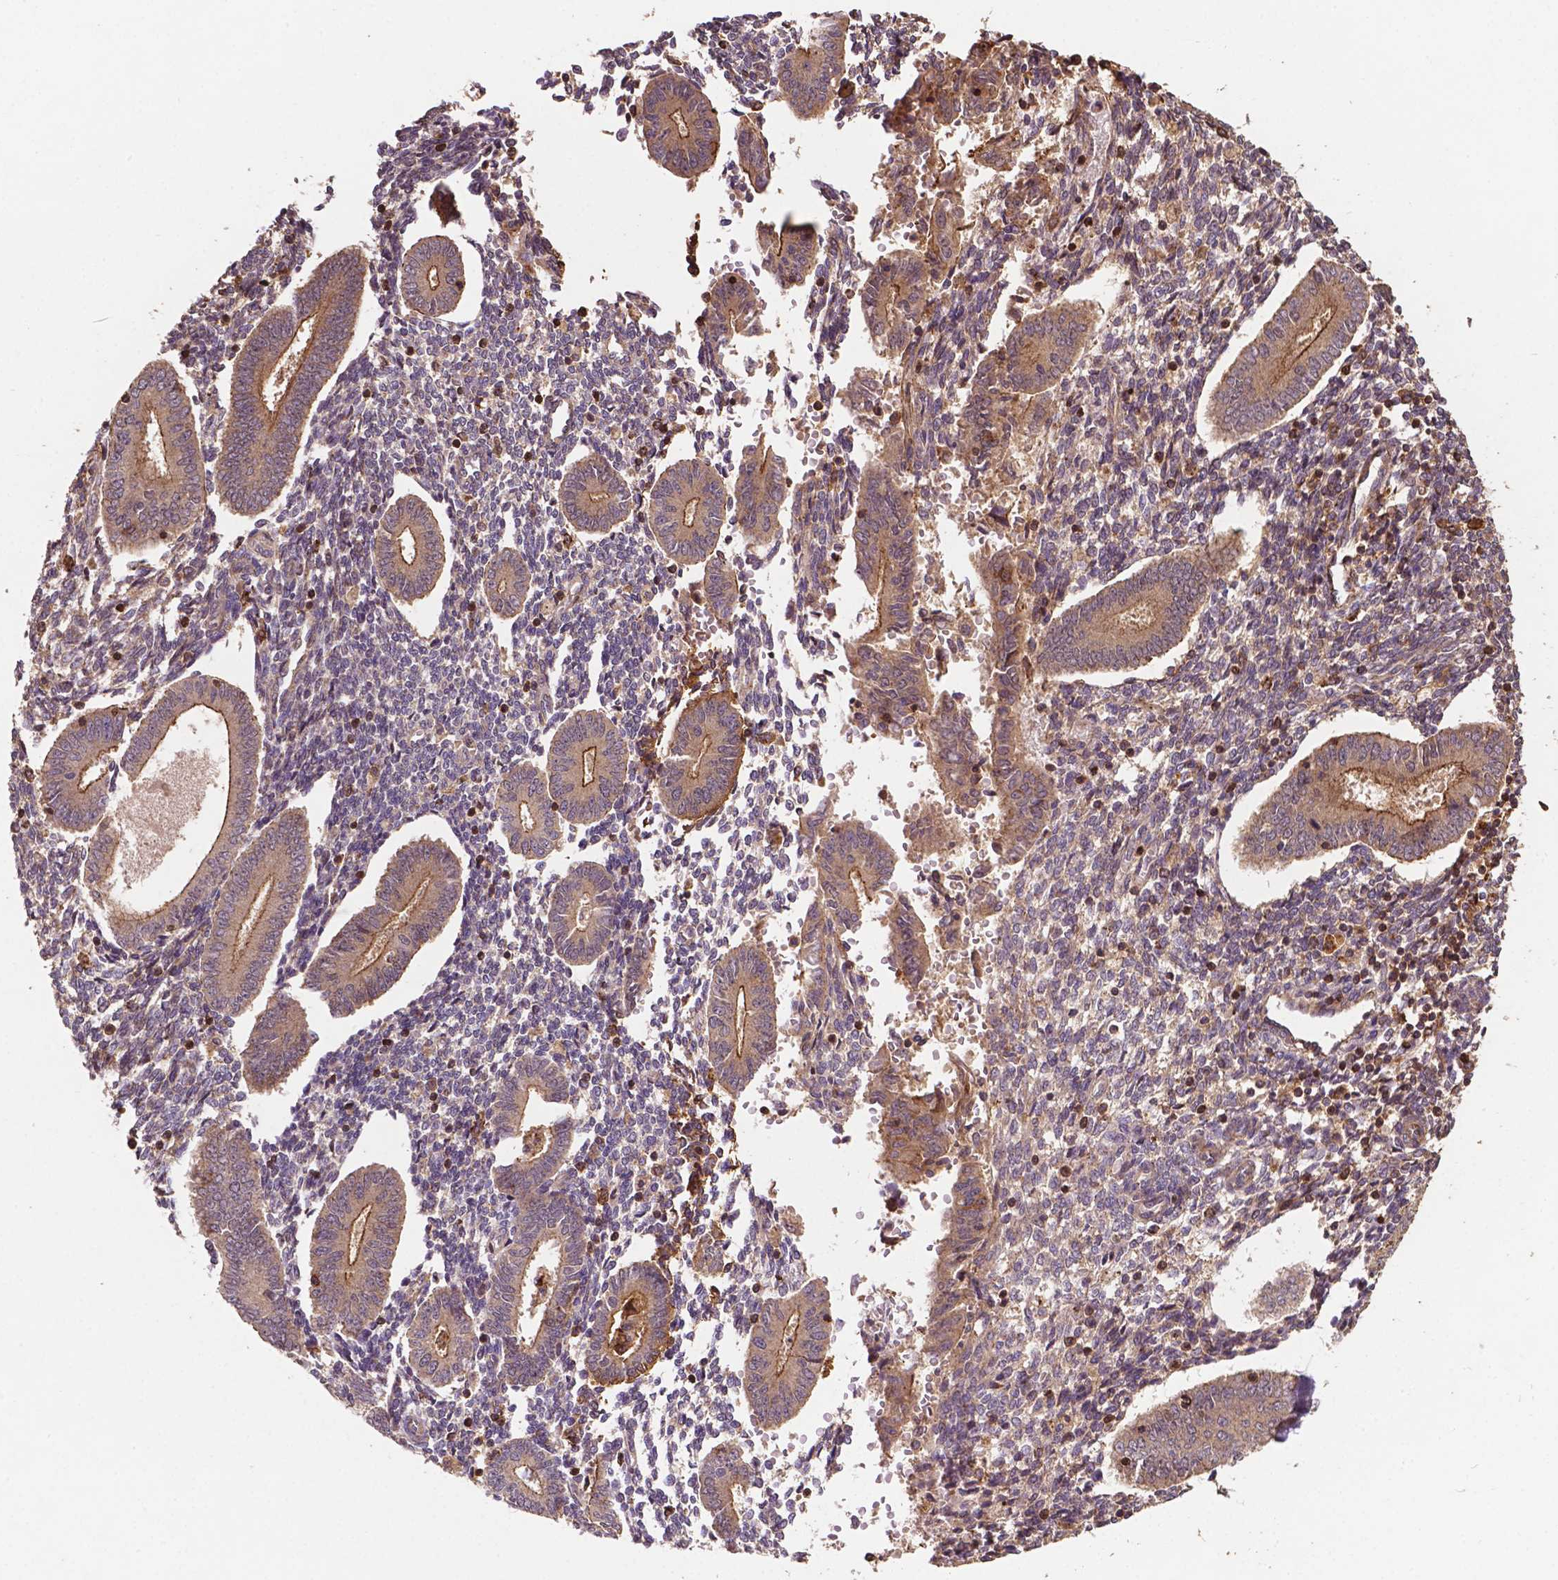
{"staining": {"intensity": "weak", "quantity": "<25%", "location": "cytoplasmic/membranous"}, "tissue": "endometrium", "cell_type": "Cells in endometrial stroma", "image_type": "normal", "snomed": [{"axis": "morphology", "description": "Normal tissue, NOS"}, {"axis": "topography", "description": "Endometrium"}], "caption": "Endometrium was stained to show a protein in brown. There is no significant expression in cells in endometrial stroma.", "gene": "ZMYND19", "patient": {"sex": "female", "age": 40}}